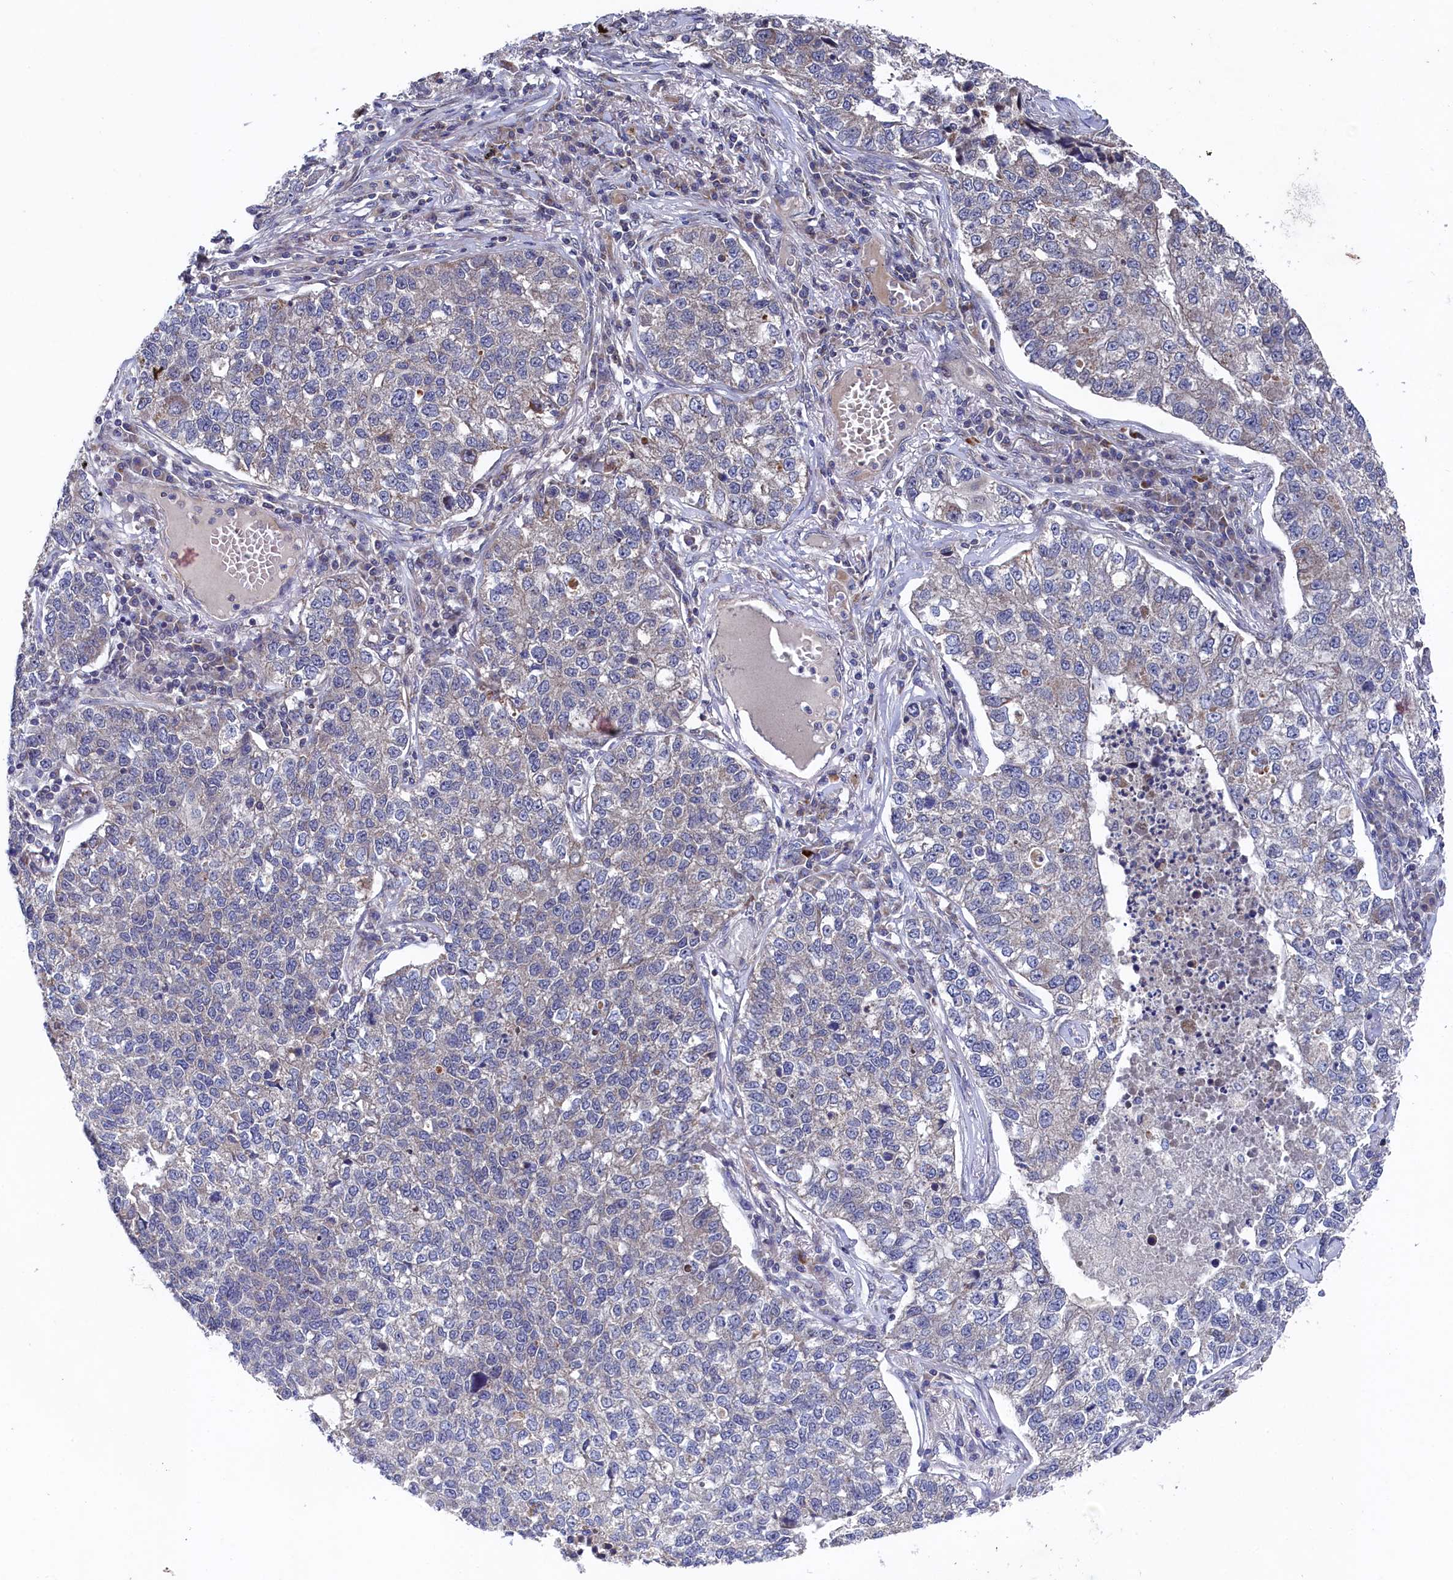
{"staining": {"intensity": "negative", "quantity": "none", "location": "none"}, "tissue": "lung cancer", "cell_type": "Tumor cells", "image_type": "cancer", "snomed": [{"axis": "morphology", "description": "Adenocarcinoma, NOS"}, {"axis": "topography", "description": "Lung"}], "caption": "IHC photomicrograph of neoplastic tissue: human lung cancer (adenocarcinoma) stained with DAB shows no significant protein positivity in tumor cells.", "gene": "SUPV3L1", "patient": {"sex": "male", "age": 49}}